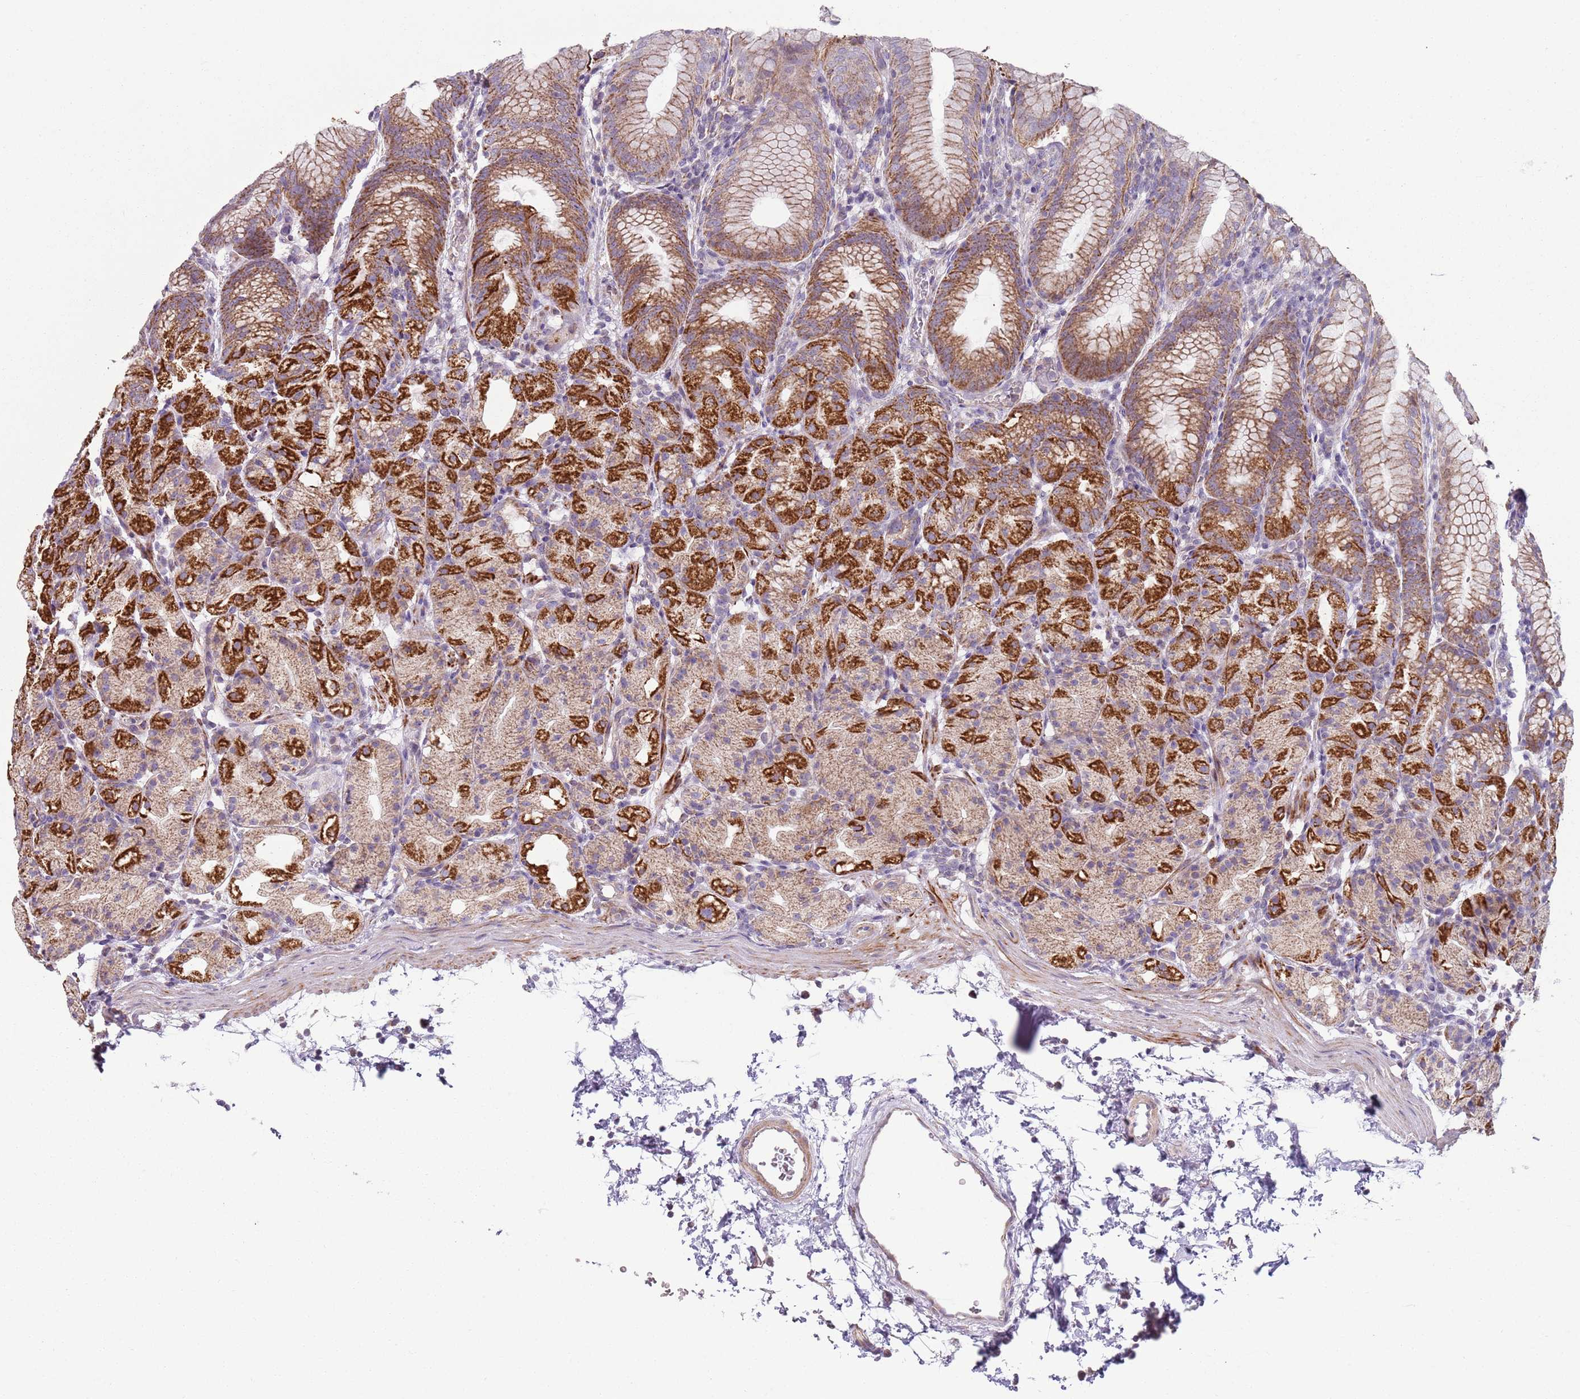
{"staining": {"intensity": "strong", "quantity": "25%-75%", "location": "cytoplasmic/membranous"}, "tissue": "stomach", "cell_type": "Glandular cells", "image_type": "normal", "snomed": [{"axis": "morphology", "description": "Normal tissue, NOS"}, {"axis": "topography", "description": "Stomach, upper"}], "caption": "Immunohistochemical staining of benign human stomach demonstrates high levels of strong cytoplasmic/membranous positivity in about 25%-75% of glandular cells. (DAB (3,3'-diaminobenzidine) = brown stain, brightfield microscopy at high magnification).", "gene": "GAS8", "patient": {"sex": "male", "age": 48}}